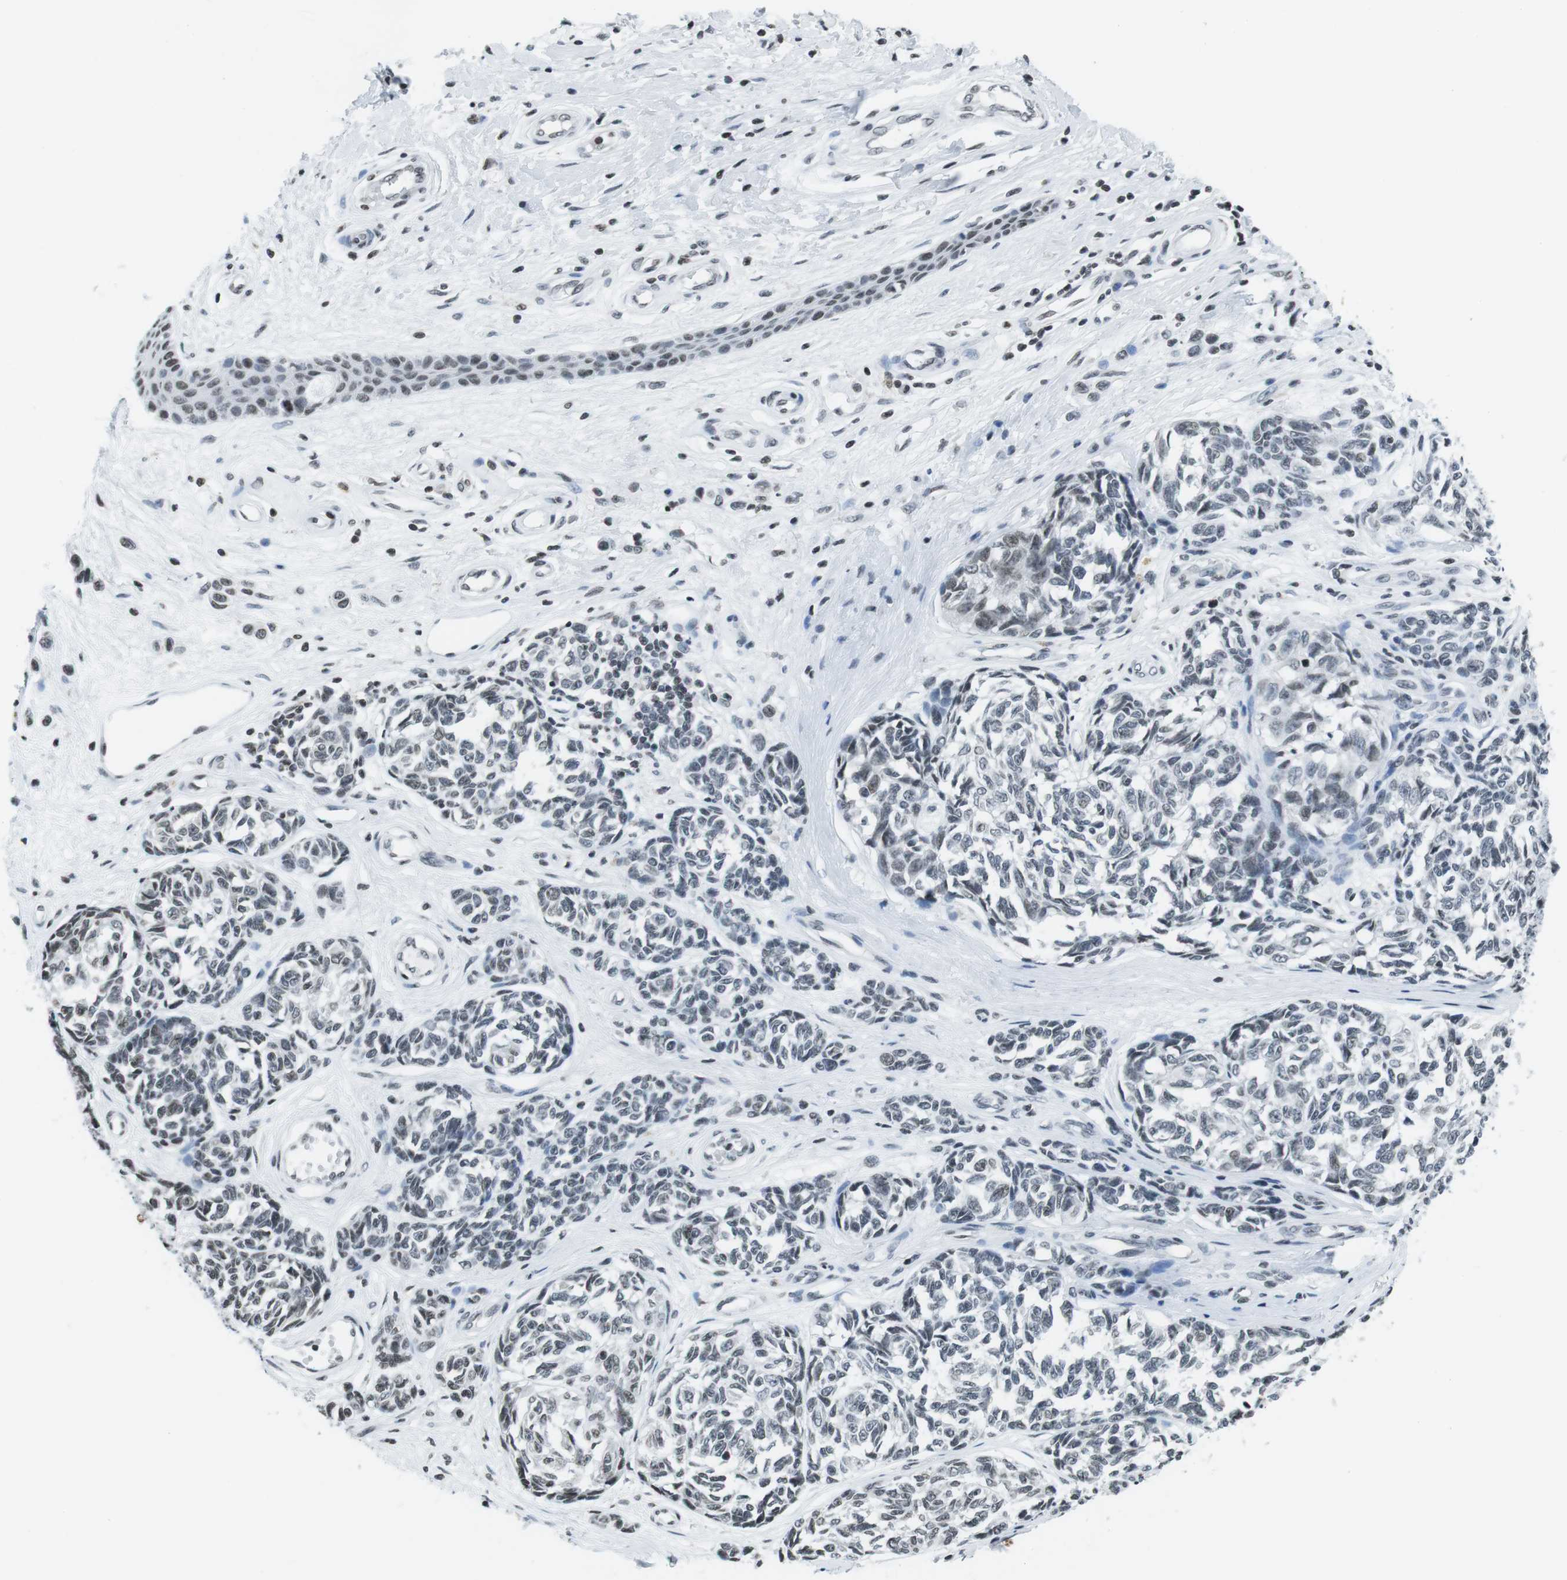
{"staining": {"intensity": "weak", "quantity": "<25%", "location": "nuclear"}, "tissue": "melanoma", "cell_type": "Tumor cells", "image_type": "cancer", "snomed": [{"axis": "morphology", "description": "Malignant melanoma, NOS"}, {"axis": "topography", "description": "Skin"}], "caption": "DAB (3,3'-diaminobenzidine) immunohistochemical staining of melanoma reveals no significant staining in tumor cells.", "gene": "E2F2", "patient": {"sex": "female", "age": 64}}